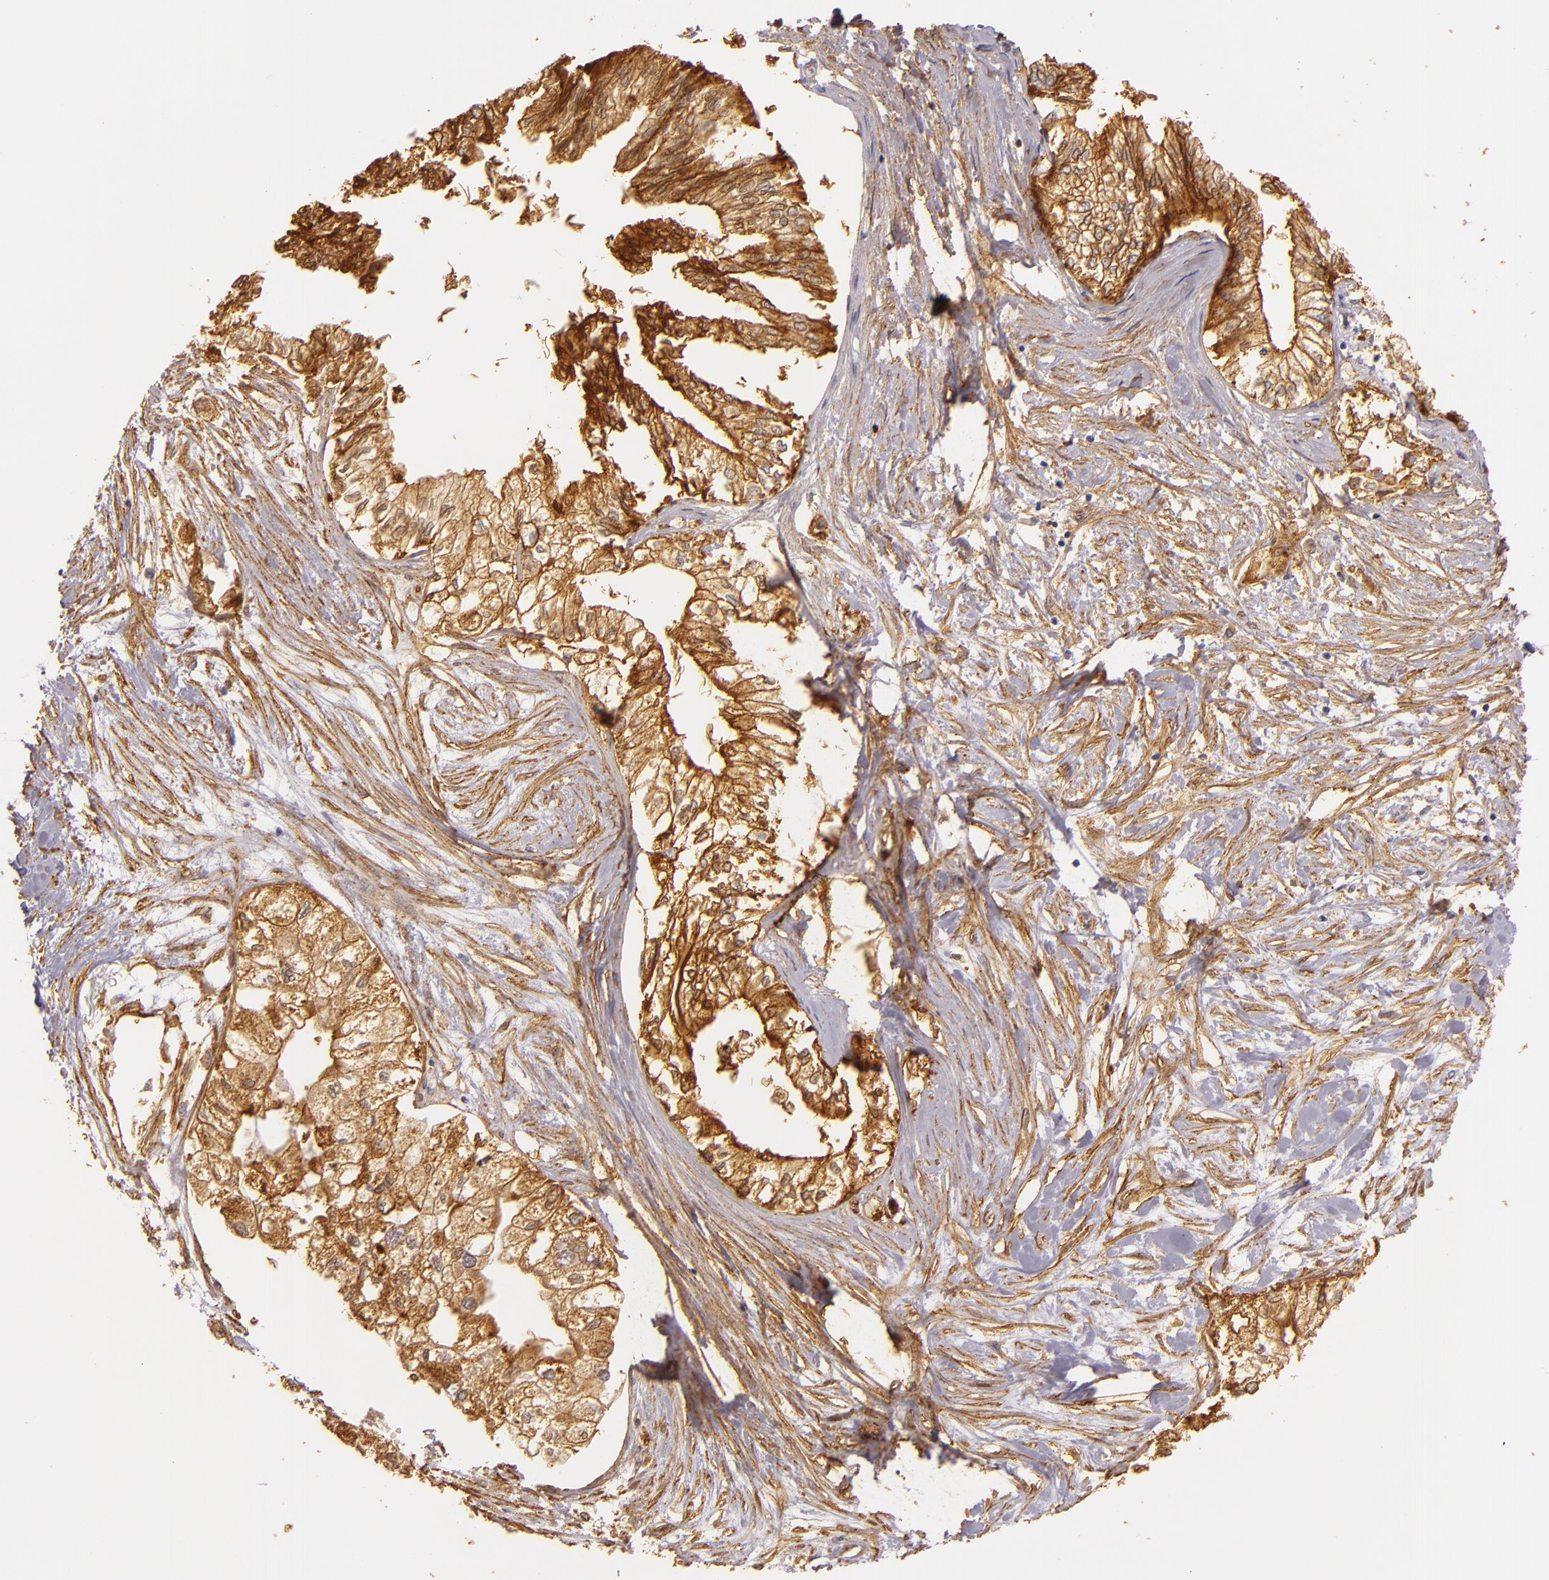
{"staining": {"intensity": "strong", "quantity": "25%-75%", "location": "cytoplasmic/membranous"}, "tissue": "pancreatic cancer", "cell_type": "Tumor cells", "image_type": "cancer", "snomed": [{"axis": "morphology", "description": "Adenocarcinoma, NOS"}, {"axis": "topography", "description": "Pancreas"}], "caption": "Adenocarcinoma (pancreatic) stained with IHC displays strong cytoplasmic/membranous staining in about 25%-75% of tumor cells.", "gene": "CTSF", "patient": {"sex": "male", "age": 79}}